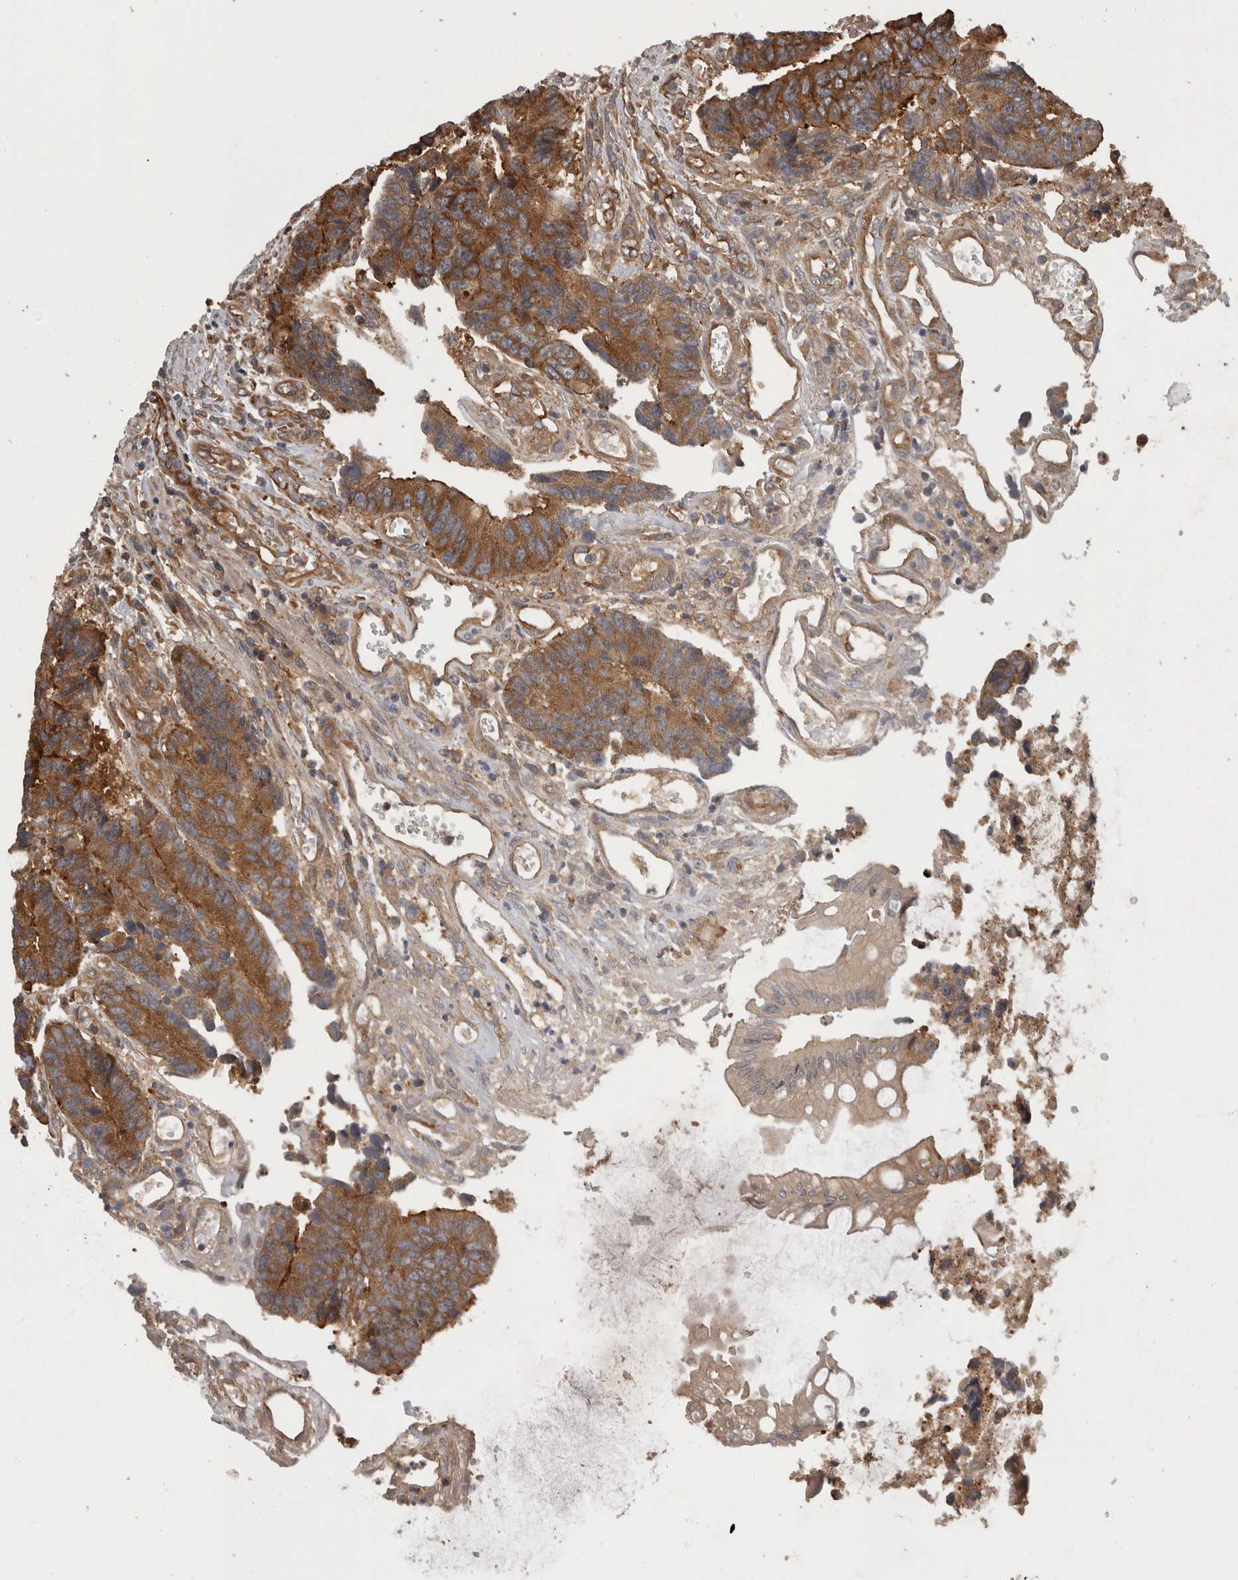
{"staining": {"intensity": "moderate", "quantity": ">75%", "location": "cytoplasmic/membranous"}, "tissue": "colorectal cancer", "cell_type": "Tumor cells", "image_type": "cancer", "snomed": [{"axis": "morphology", "description": "Adenocarcinoma, NOS"}, {"axis": "topography", "description": "Rectum"}], "caption": "Colorectal adenocarcinoma tissue reveals moderate cytoplasmic/membranous staining in approximately >75% of tumor cells (Stains: DAB in brown, nuclei in blue, Microscopy: brightfield microscopy at high magnification).", "gene": "SMCR8", "patient": {"sex": "male", "age": 84}}